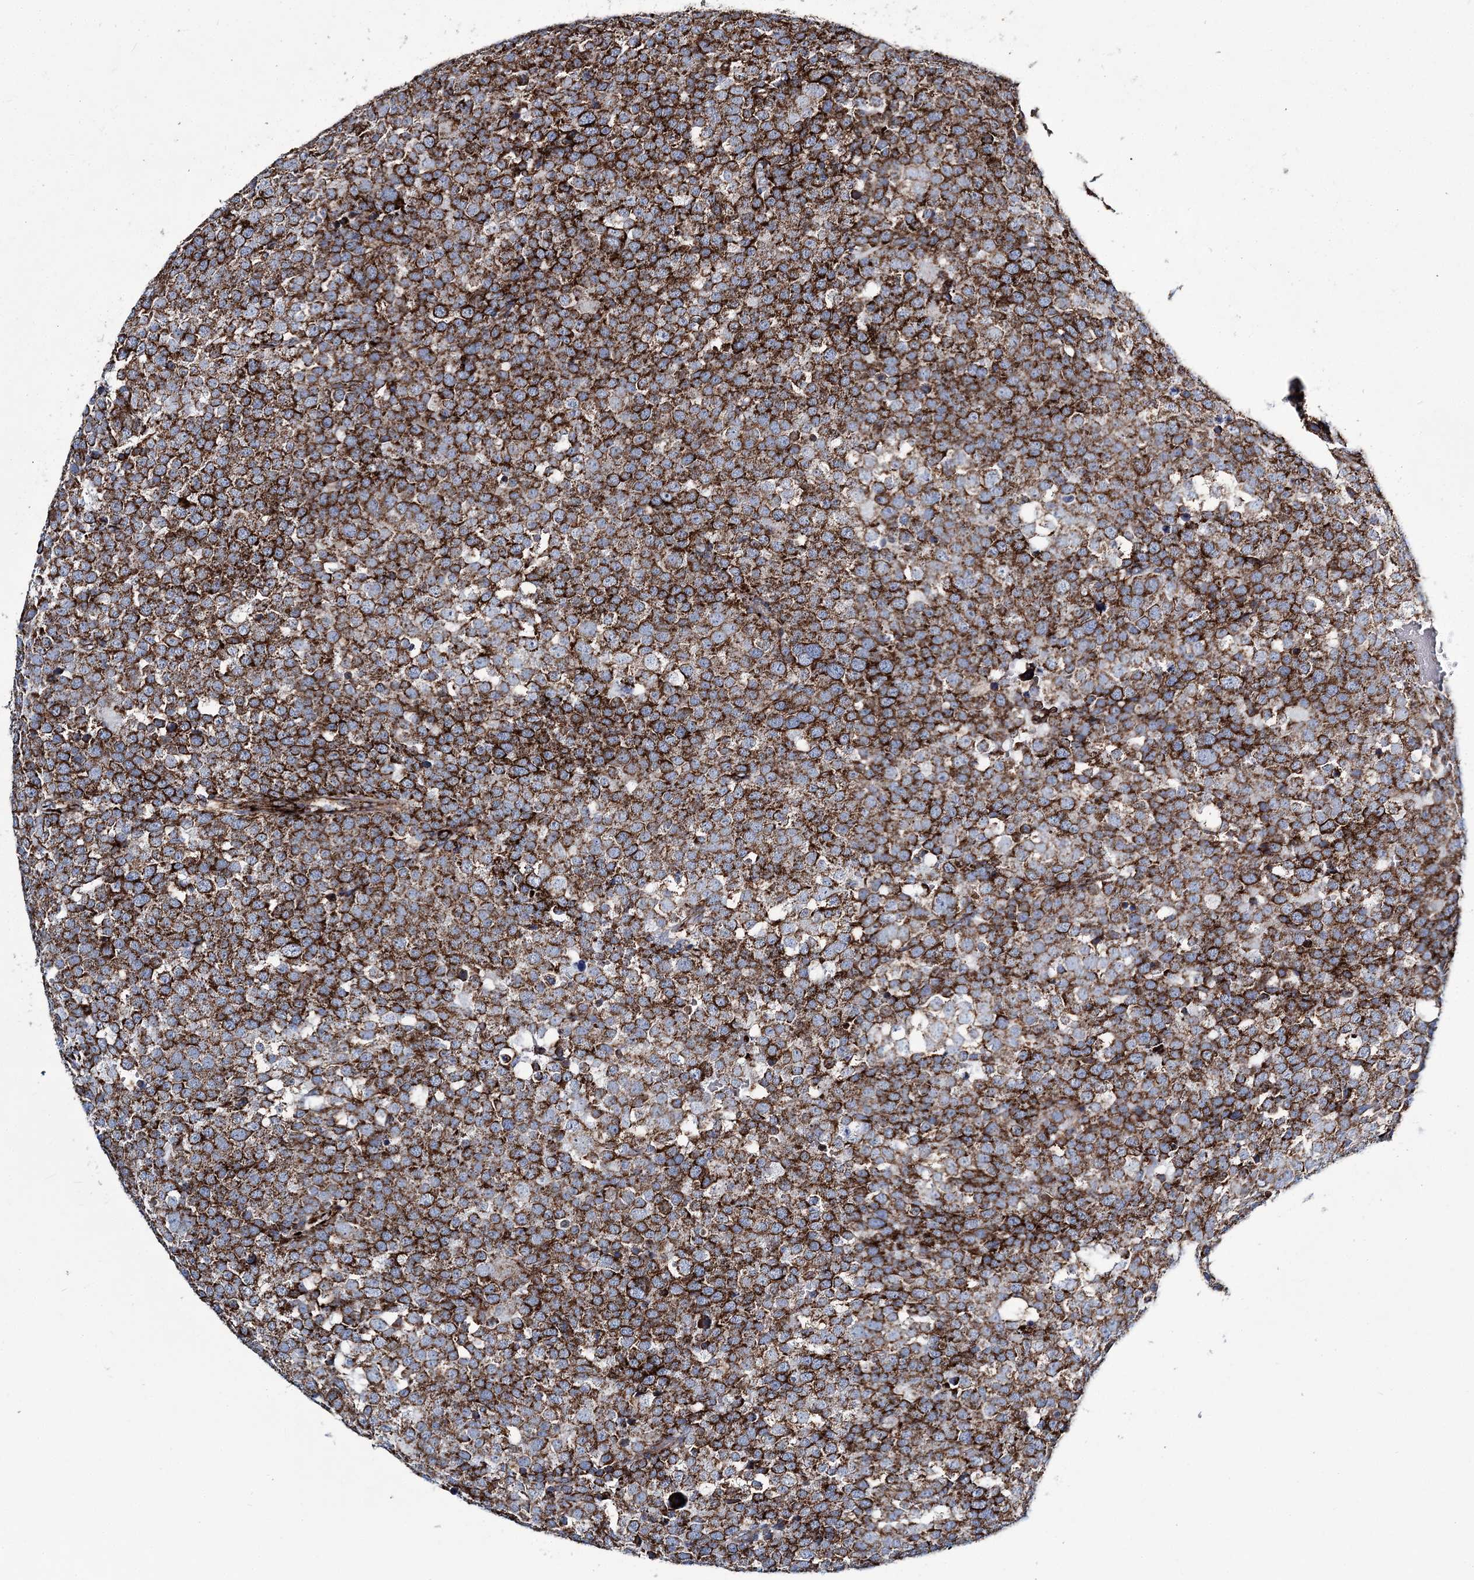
{"staining": {"intensity": "strong", "quantity": ">75%", "location": "cytoplasmic/membranous"}, "tissue": "testis cancer", "cell_type": "Tumor cells", "image_type": "cancer", "snomed": [{"axis": "morphology", "description": "Seminoma, NOS"}, {"axis": "topography", "description": "Testis"}], "caption": "This histopathology image demonstrates immunohistochemistry staining of human seminoma (testis), with high strong cytoplasmic/membranous positivity in about >75% of tumor cells.", "gene": "ARHGAP6", "patient": {"sex": "male", "age": 71}}